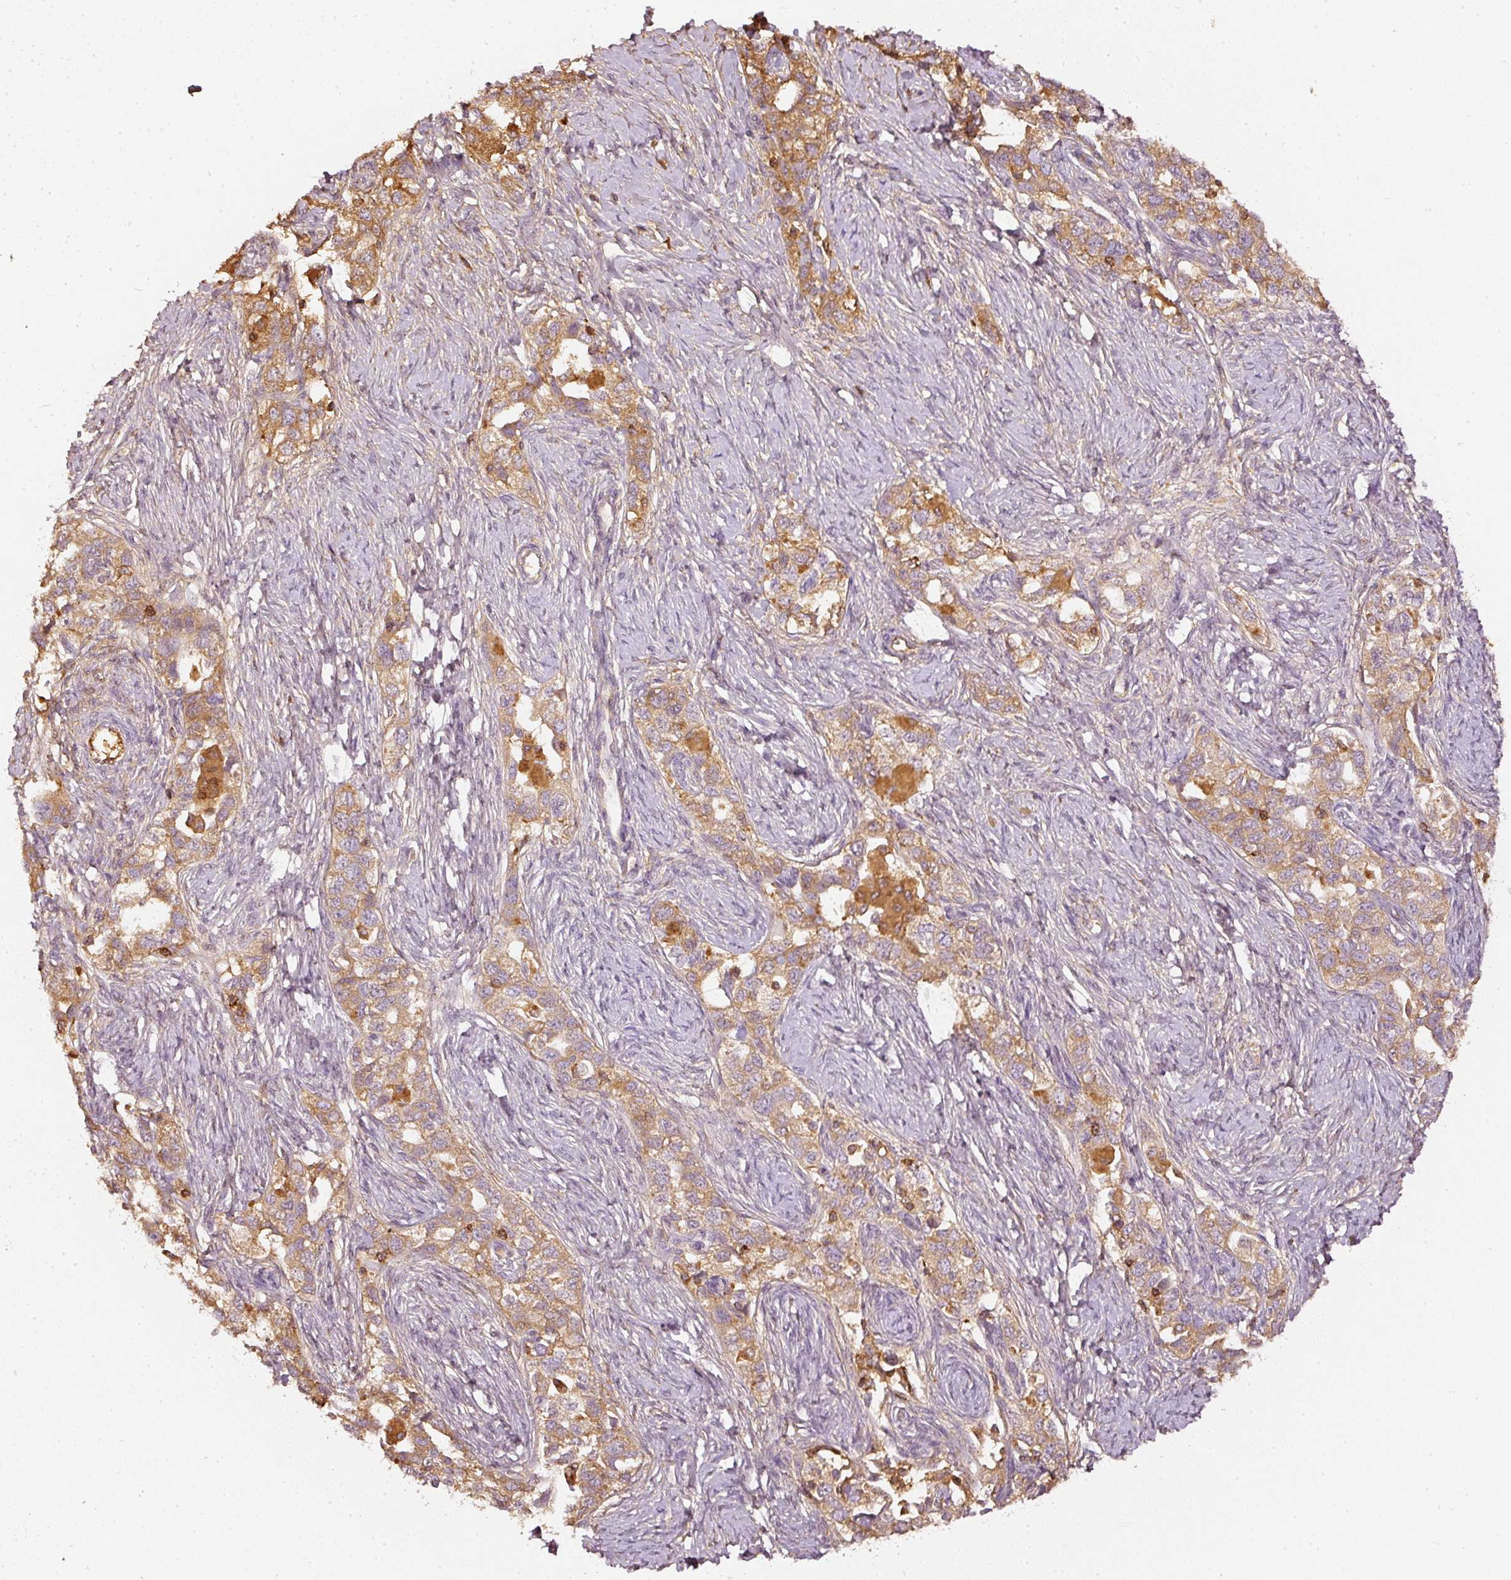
{"staining": {"intensity": "moderate", "quantity": "25%-75%", "location": "cytoplasmic/membranous"}, "tissue": "ovarian cancer", "cell_type": "Tumor cells", "image_type": "cancer", "snomed": [{"axis": "morphology", "description": "Carcinoma, NOS"}, {"axis": "morphology", "description": "Cystadenocarcinoma, serous, NOS"}, {"axis": "topography", "description": "Ovary"}], "caption": "This is a histology image of immunohistochemistry staining of ovarian cancer, which shows moderate positivity in the cytoplasmic/membranous of tumor cells.", "gene": "EVL", "patient": {"sex": "female", "age": 69}}